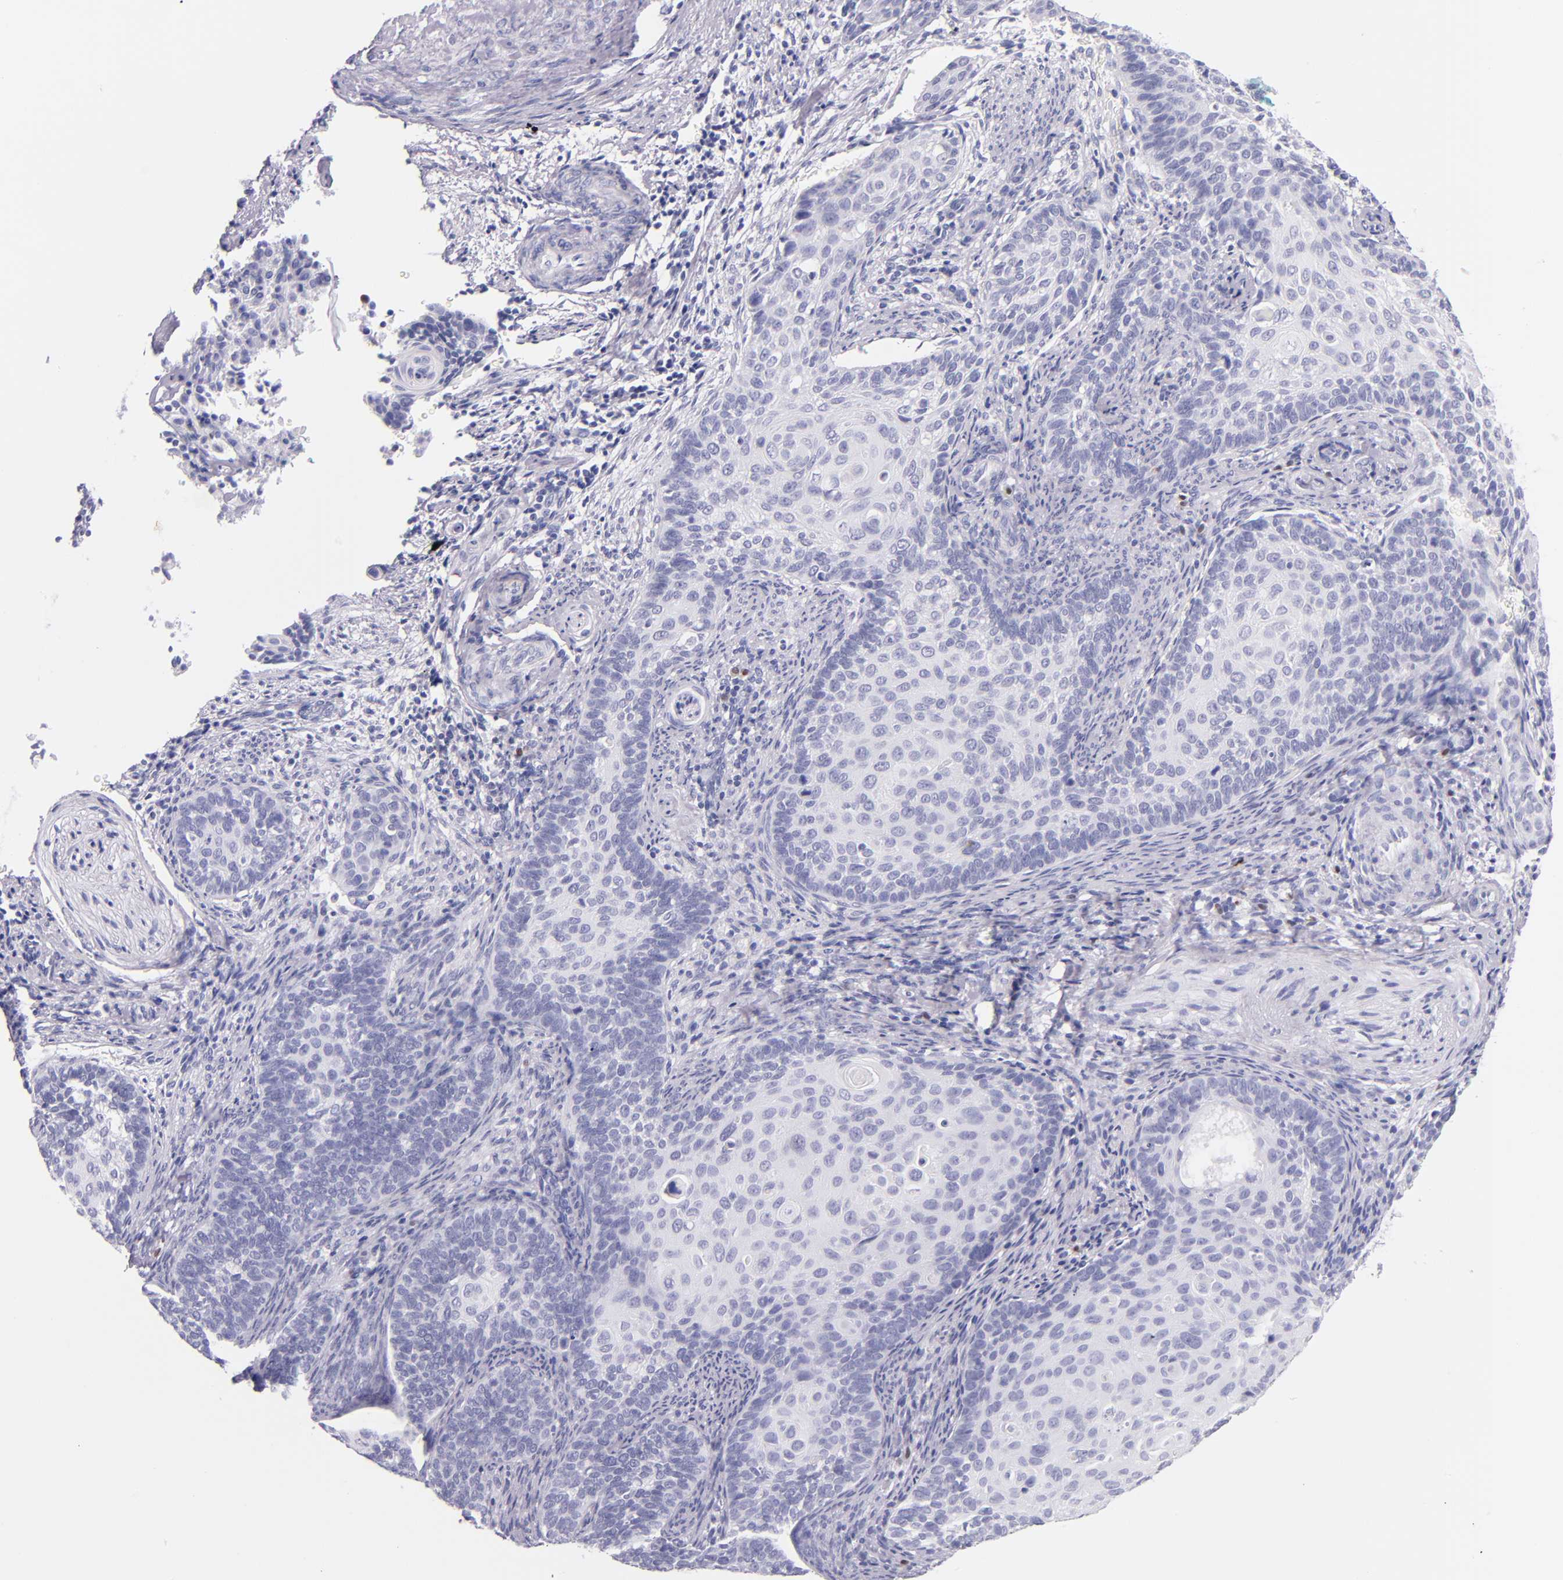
{"staining": {"intensity": "negative", "quantity": "none", "location": "none"}, "tissue": "cervical cancer", "cell_type": "Tumor cells", "image_type": "cancer", "snomed": [{"axis": "morphology", "description": "Squamous cell carcinoma, NOS"}, {"axis": "topography", "description": "Cervix"}], "caption": "This is an immunohistochemistry histopathology image of human cervical cancer (squamous cell carcinoma). There is no staining in tumor cells.", "gene": "IRF4", "patient": {"sex": "female", "age": 33}}